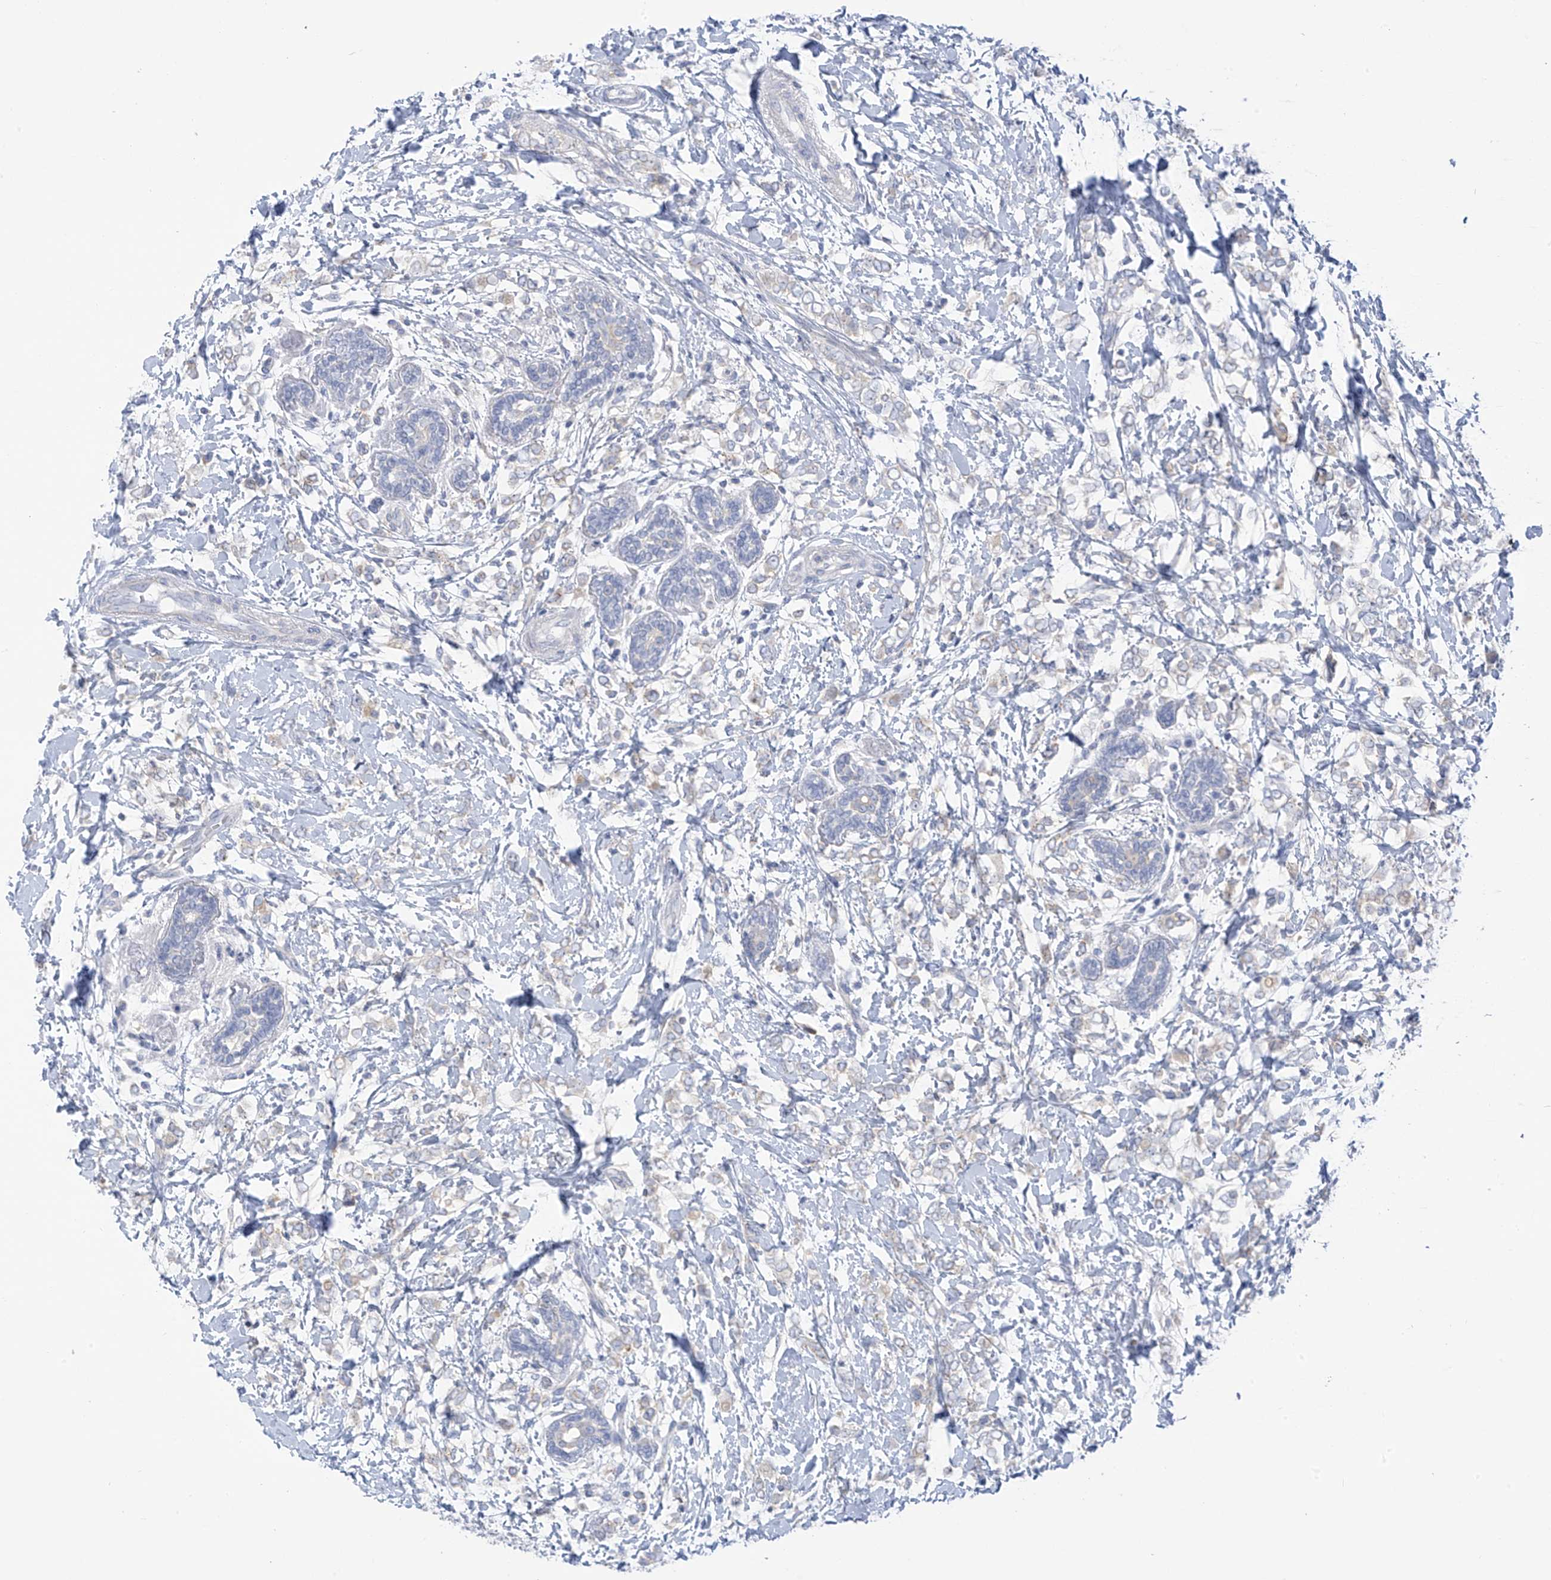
{"staining": {"intensity": "negative", "quantity": "none", "location": "none"}, "tissue": "breast cancer", "cell_type": "Tumor cells", "image_type": "cancer", "snomed": [{"axis": "morphology", "description": "Normal tissue, NOS"}, {"axis": "morphology", "description": "Lobular carcinoma"}, {"axis": "topography", "description": "Breast"}], "caption": "DAB immunohistochemical staining of breast cancer (lobular carcinoma) demonstrates no significant expression in tumor cells. (Stains: DAB (3,3'-diaminobenzidine) immunohistochemistry with hematoxylin counter stain, Microscopy: brightfield microscopy at high magnification).", "gene": "SLC6A12", "patient": {"sex": "female", "age": 47}}